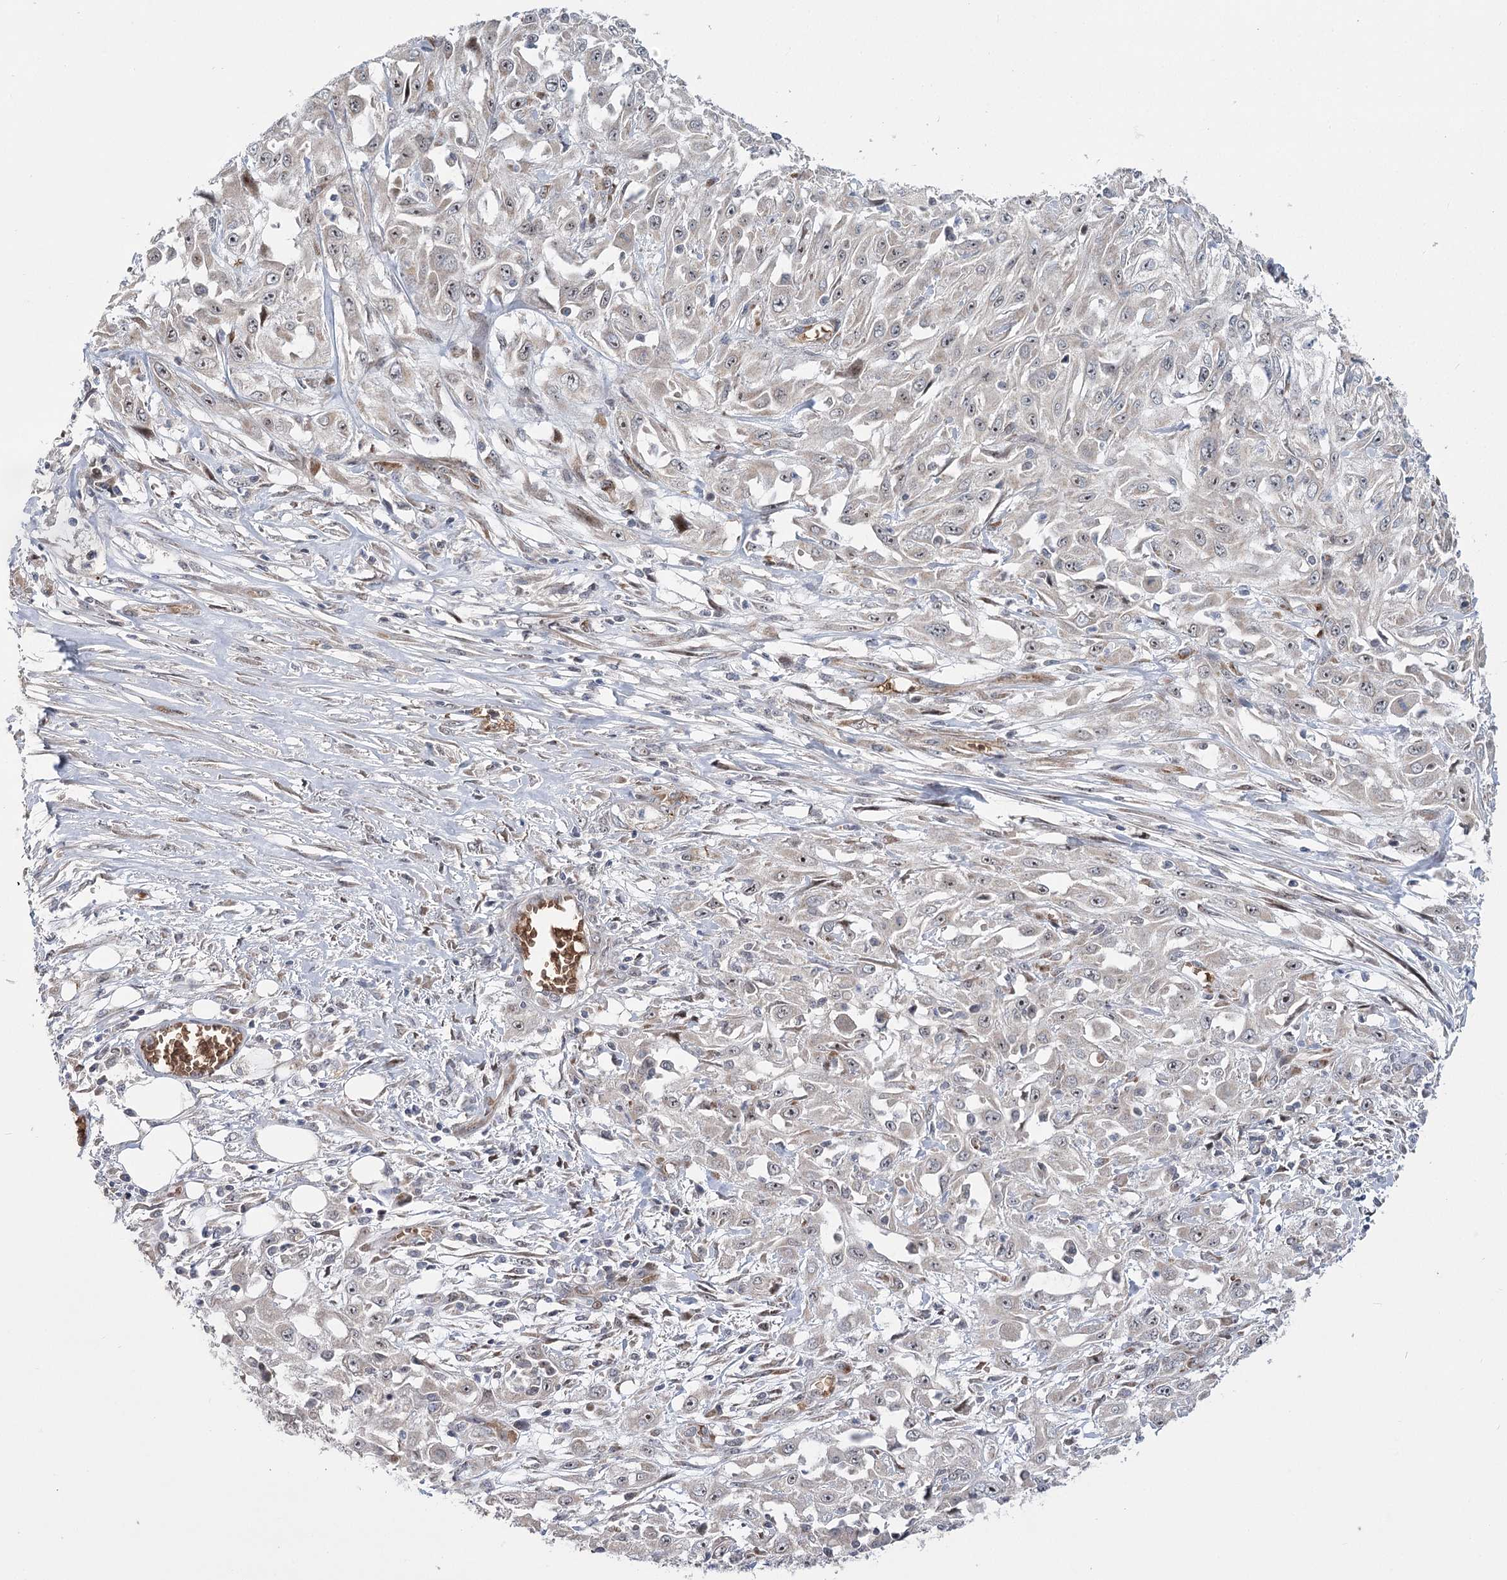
{"staining": {"intensity": "negative", "quantity": "none", "location": "none"}, "tissue": "skin cancer", "cell_type": "Tumor cells", "image_type": "cancer", "snomed": [{"axis": "morphology", "description": "Squamous cell carcinoma, NOS"}, {"axis": "morphology", "description": "Squamous cell carcinoma, metastatic, NOS"}, {"axis": "topography", "description": "Skin"}, {"axis": "topography", "description": "Lymph node"}], "caption": "A micrograph of human skin cancer (squamous cell carcinoma) is negative for staining in tumor cells.", "gene": "NSMCE4A", "patient": {"sex": "male", "age": 75}}